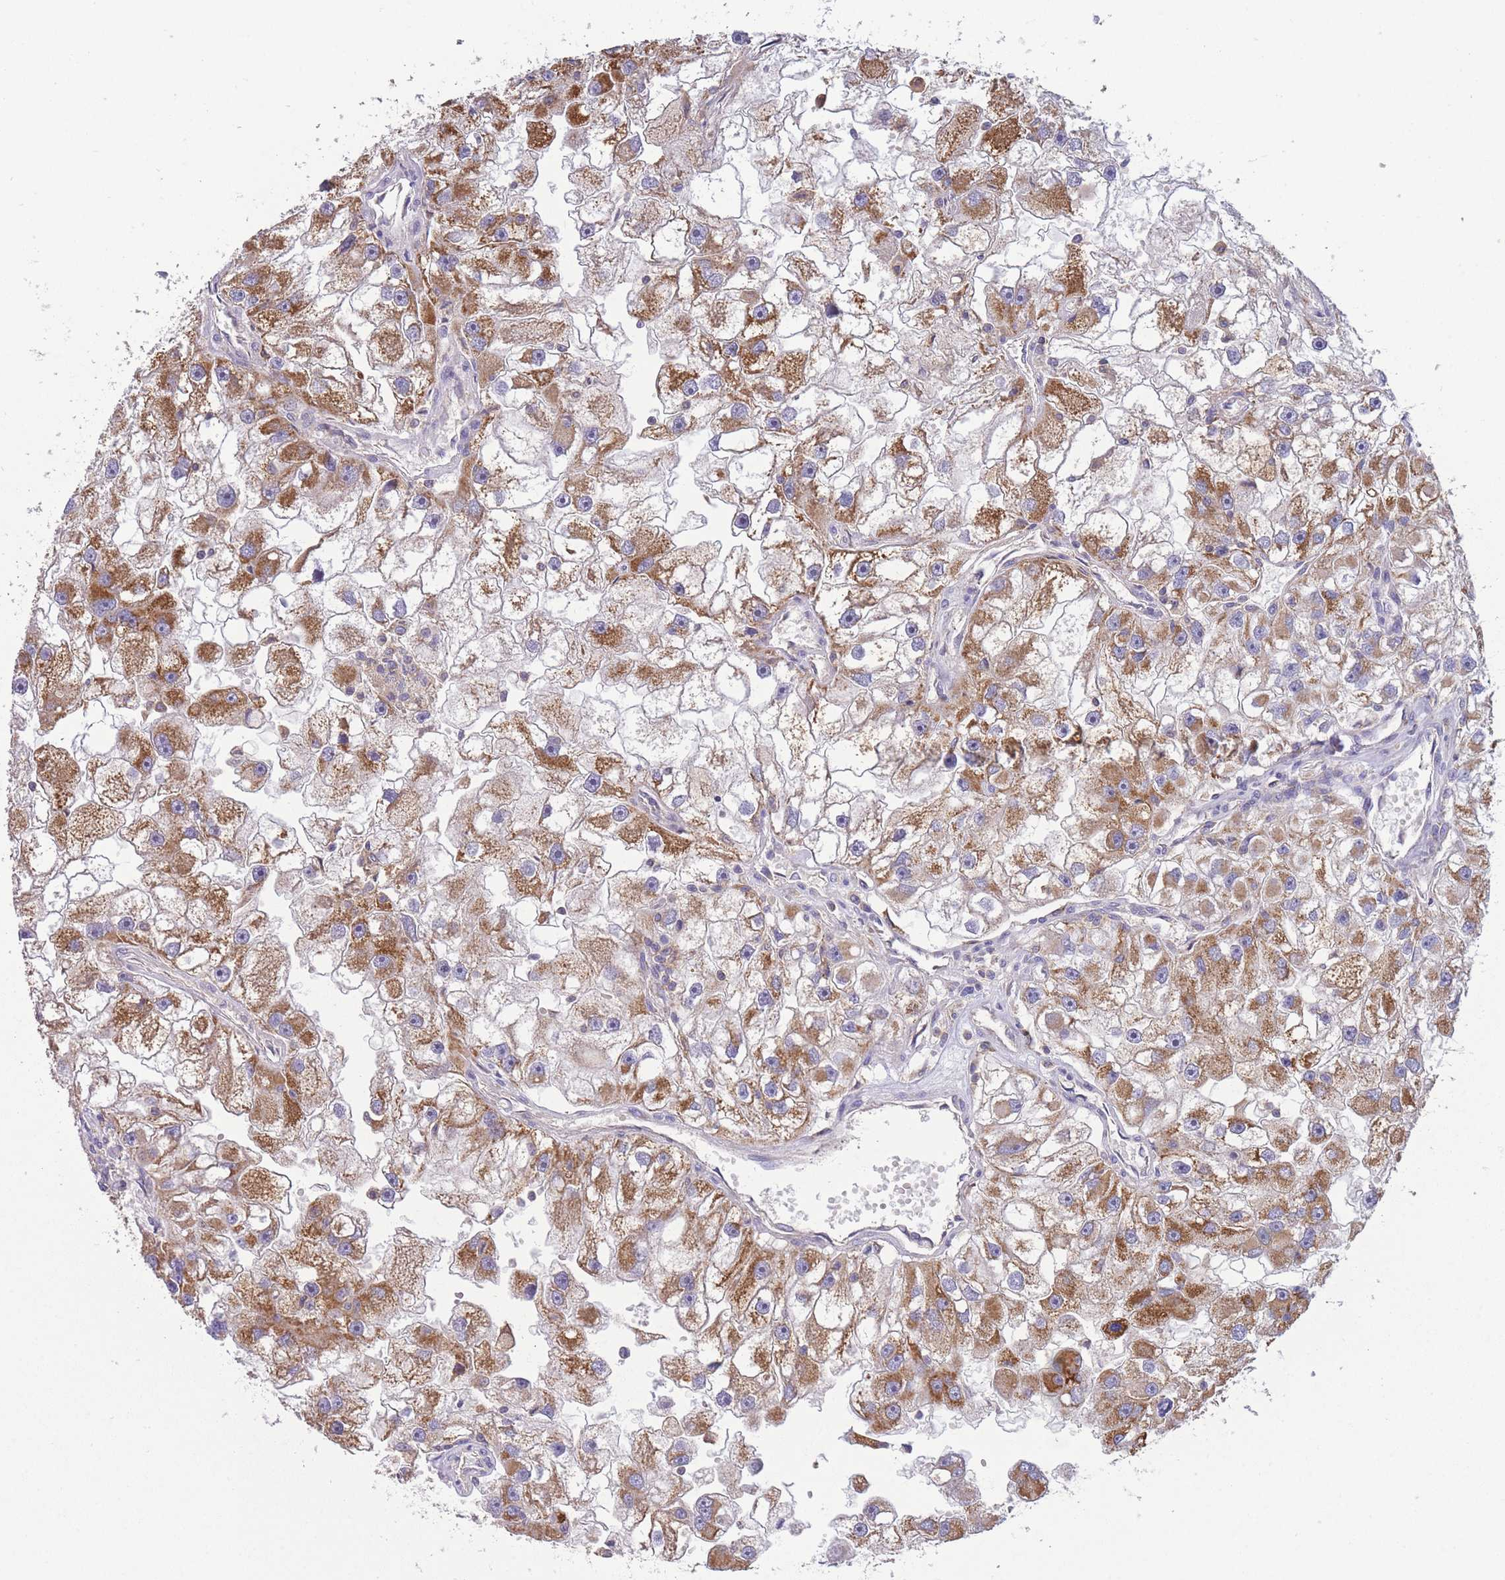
{"staining": {"intensity": "moderate", "quantity": ">75%", "location": "cytoplasmic/membranous"}, "tissue": "renal cancer", "cell_type": "Tumor cells", "image_type": "cancer", "snomed": [{"axis": "morphology", "description": "Adenocarcinoma, NOS"}, {"axis": "topography", "description": "Kidney"}], "caption": "Immunohistochemical staining of human renal cancer (adenocarcinoma) shows moderate cytoplasmic/membranous protein positivity in approximately >75% of tumor cells.", "gene": "SLC25A42", "patient": {"sex": "male", "age": 63}}